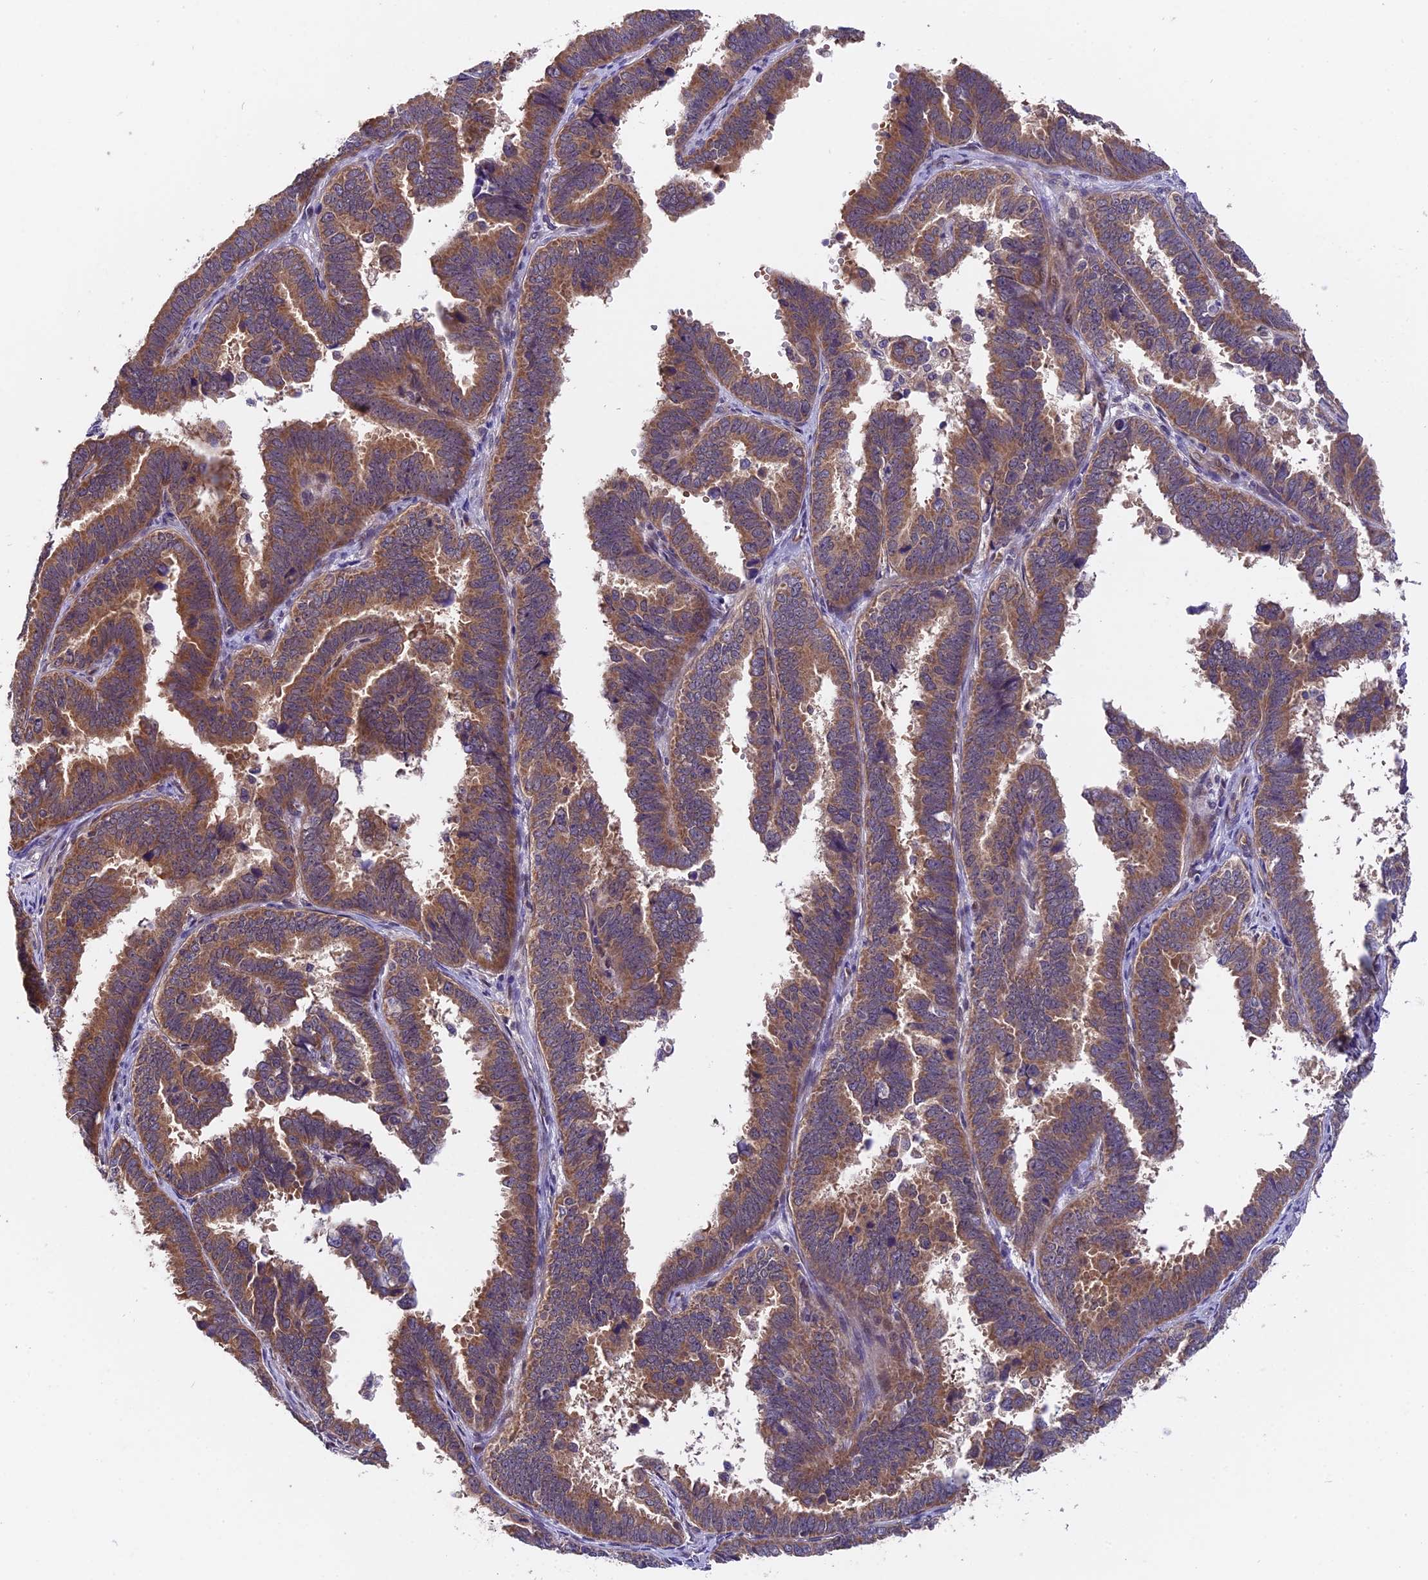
{"staining": {"intensity": "moderate", "quantity": ">75%", "location": "cytoplasmic/membranous"}, "tissue": "endometrial cancer", "cell_type": "Tumor cells", "image_type": "cancer", "snomed": [{"axis": "morphology", "description": "Adenocarcinoma, NOS"}, {"axis": "topography", "description": "Endometrium"}], "caption": "Tumor cells exhibit medium levels of moderate cytoplasmic/membranous expression in about >75% of cells in endometrial cancer (adenocarcinoma). (DAB IHC with brightfield microscopy, high magnification).", "gene": "TRMT1", "patient": {"sex": "female", "age": 75}}